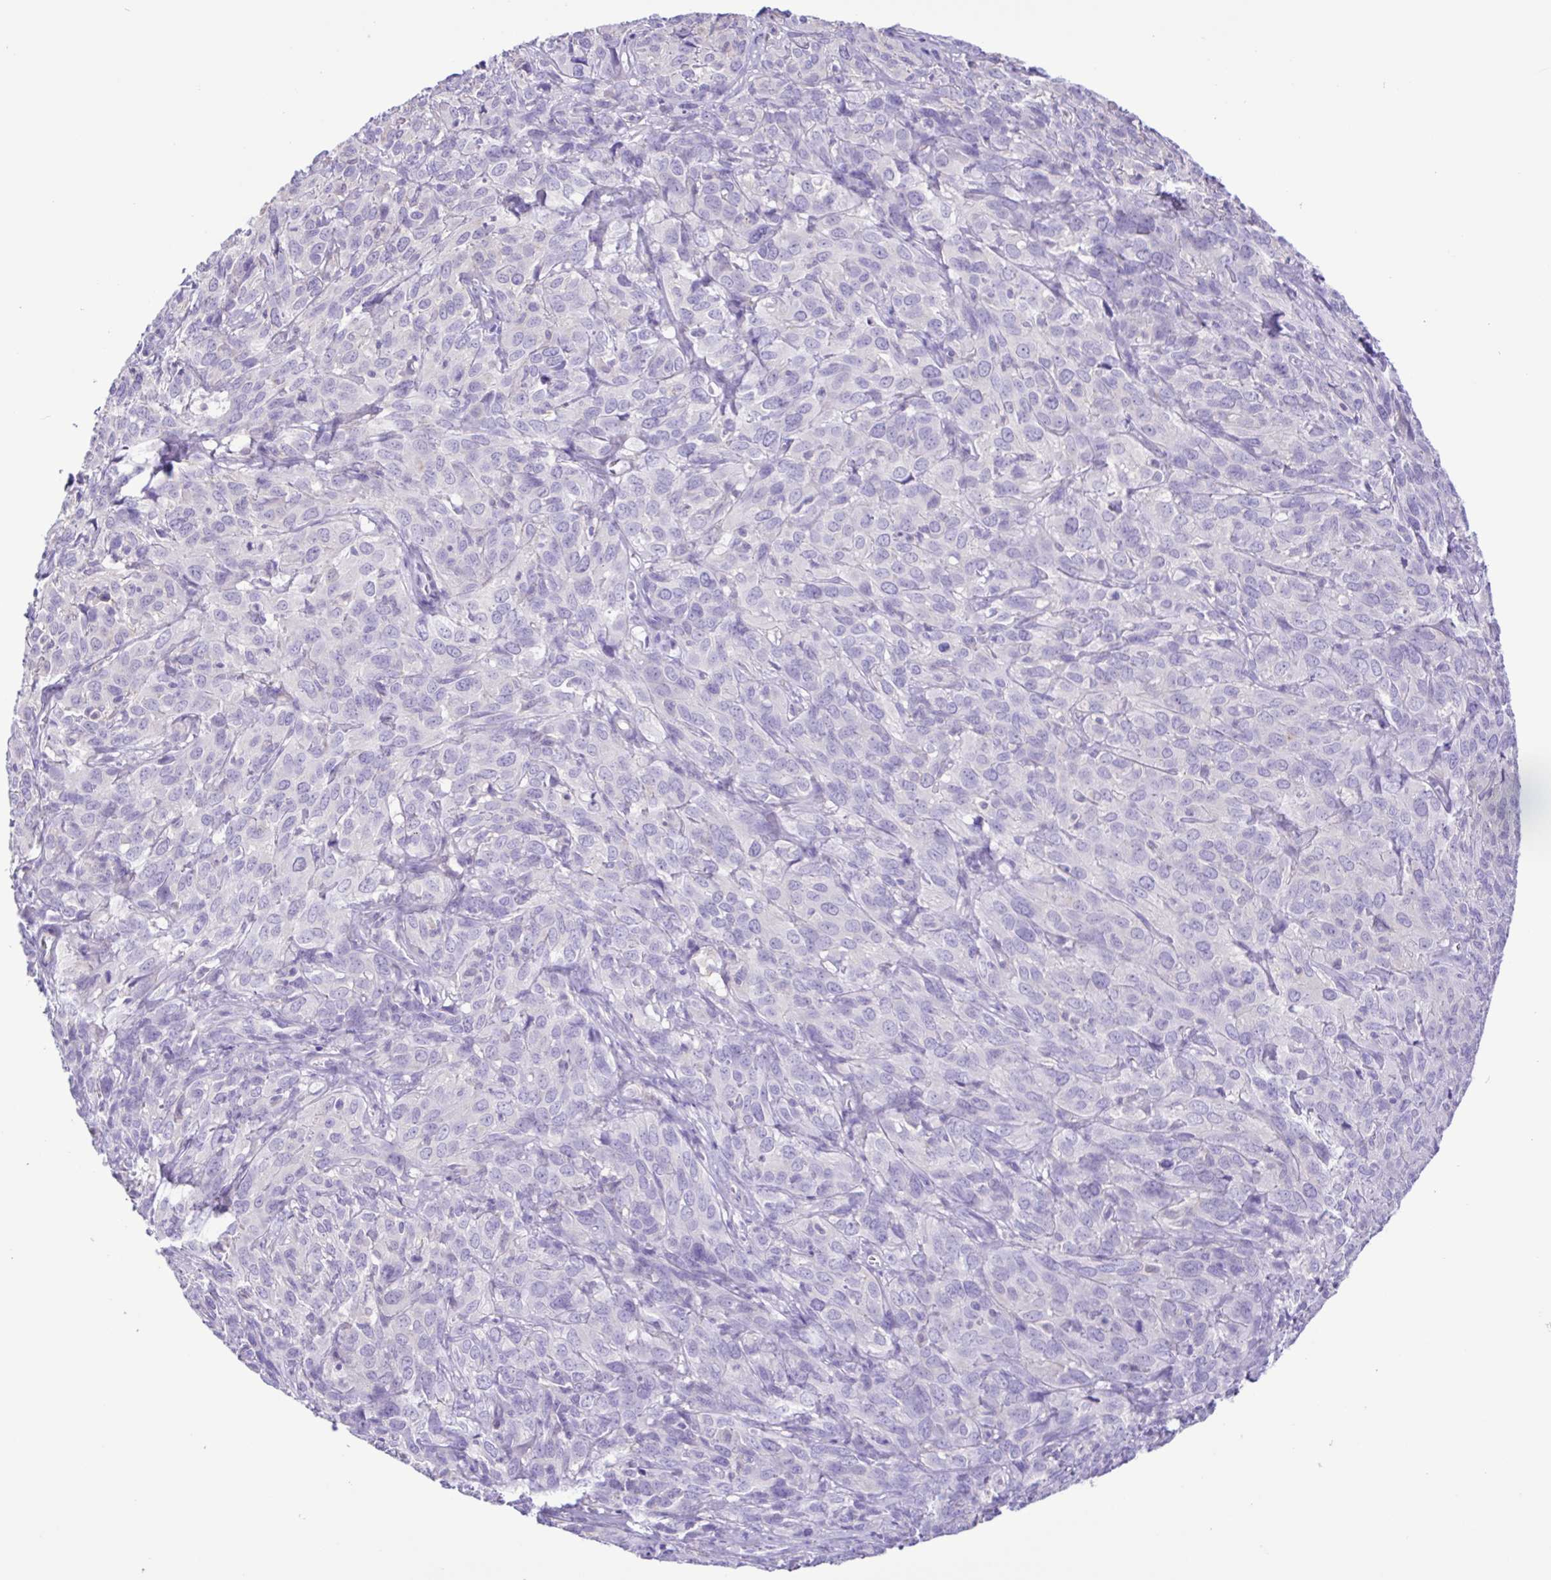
{"staining": {"intensity": "negative", "quantity": "none", "location": "none"}, "tissue": "cervical cancer", "cell_type": "Tumor cells", "image_type": "cancer", "snomed": [{"axis": "morphology", "description": "Squamous cell carcinoma, NOS"}, {"axis": "topography", "description": "Cervix"}], "caption": "A high-resolution image shows immunohistochemistry (IHC) staining of cervical cancer, which reveals no significant staining in tumor cells.", "gene": "CYP17A1", "patient": {"sex": "female", "age": 51}}